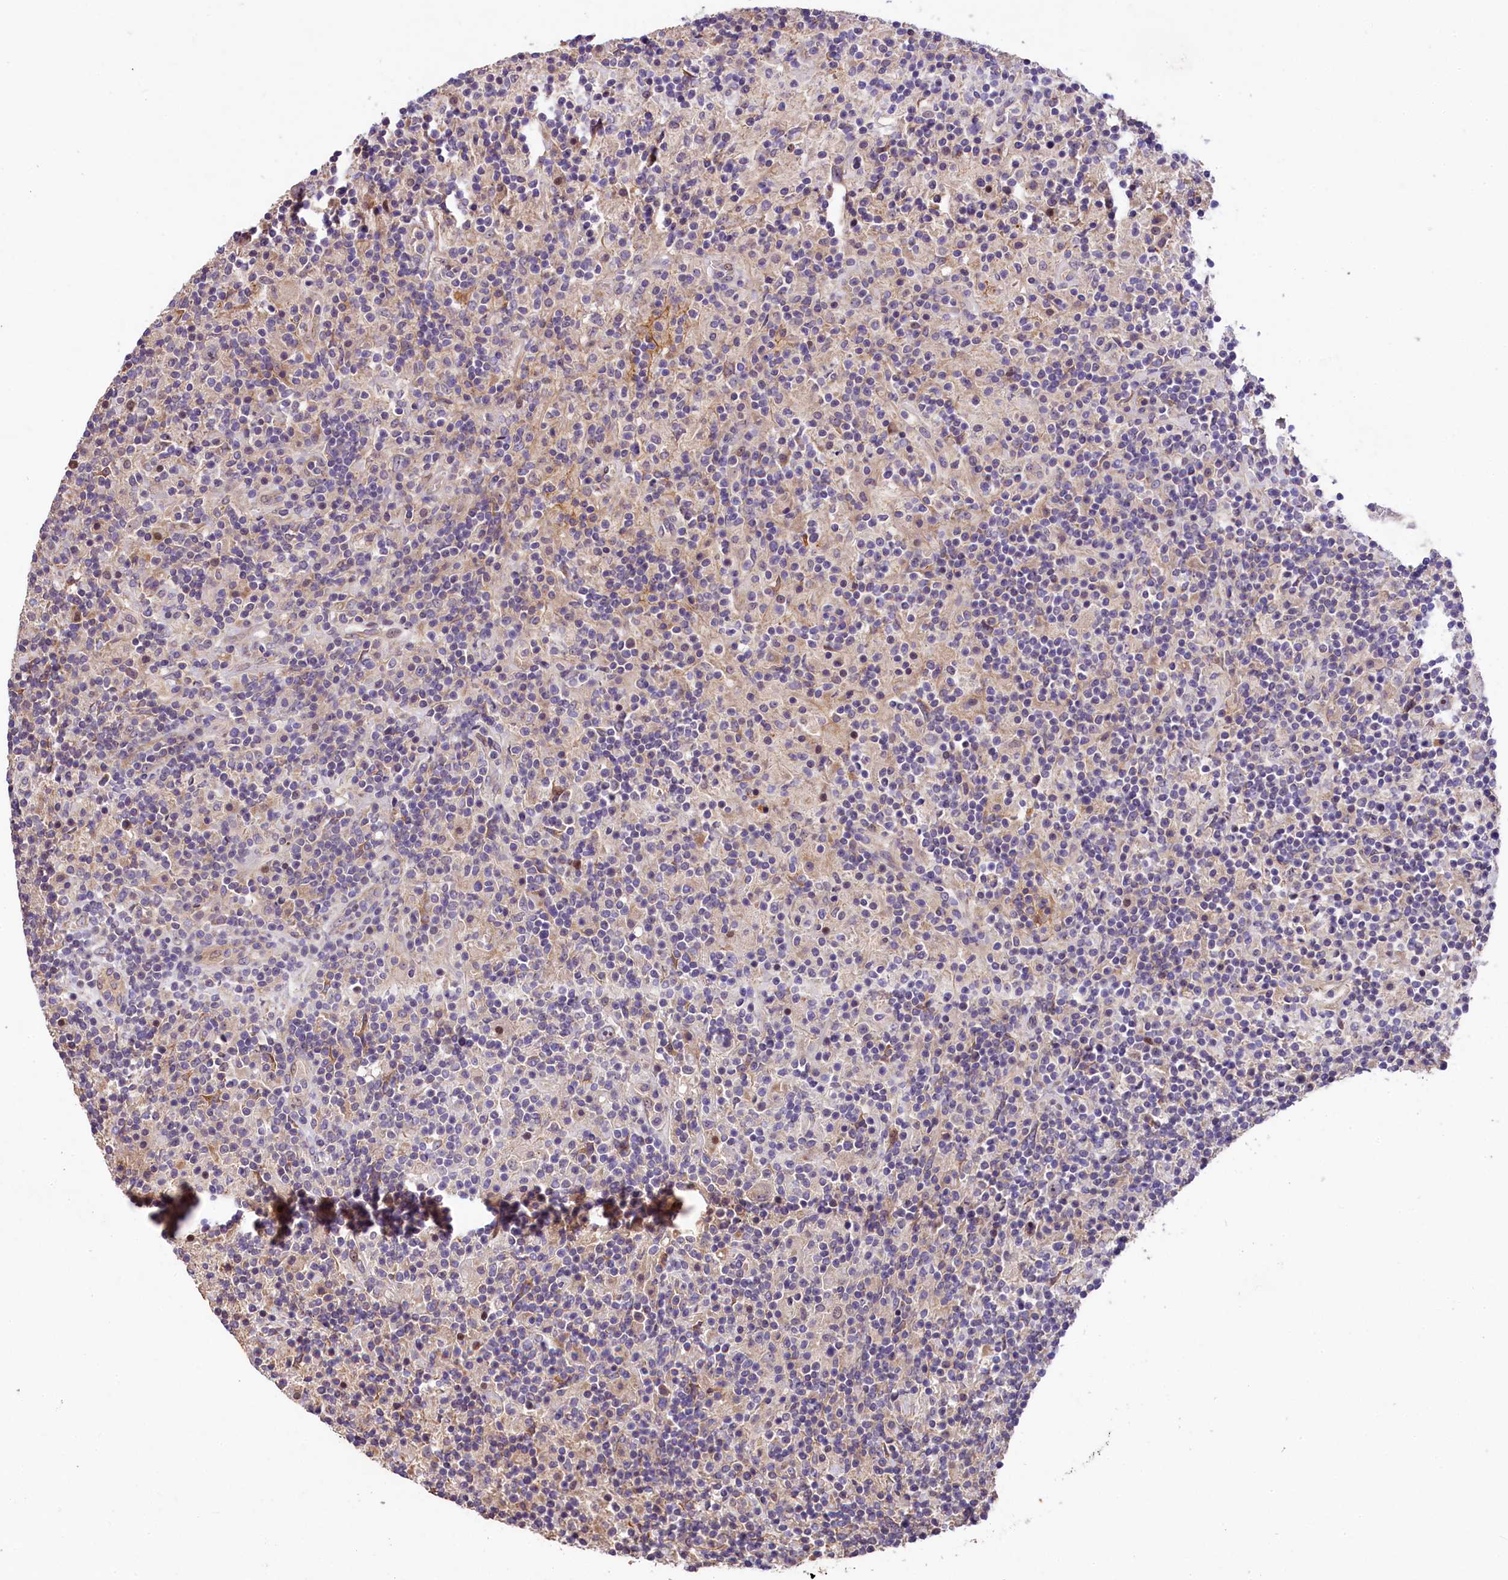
{"staining": {"intensity": "negative", "quantity": "none", "location": "none"}, "tissue": "lymphoma", "cell_type": "Tumor cells", "image_type": "cancer", "snomed": [{"axis": "morphology", "description": "Hodgkin's disease, NOS"}, {"axis": "topography", "description": "Lymph node"}], "caption": "IHC micrograph of Hodgkin's disease stained for a protein (brown), which demonstrates no positivity in tumor cells.", "gene": "UBXN6", "patient": {"sex": "male", "age": 70}}